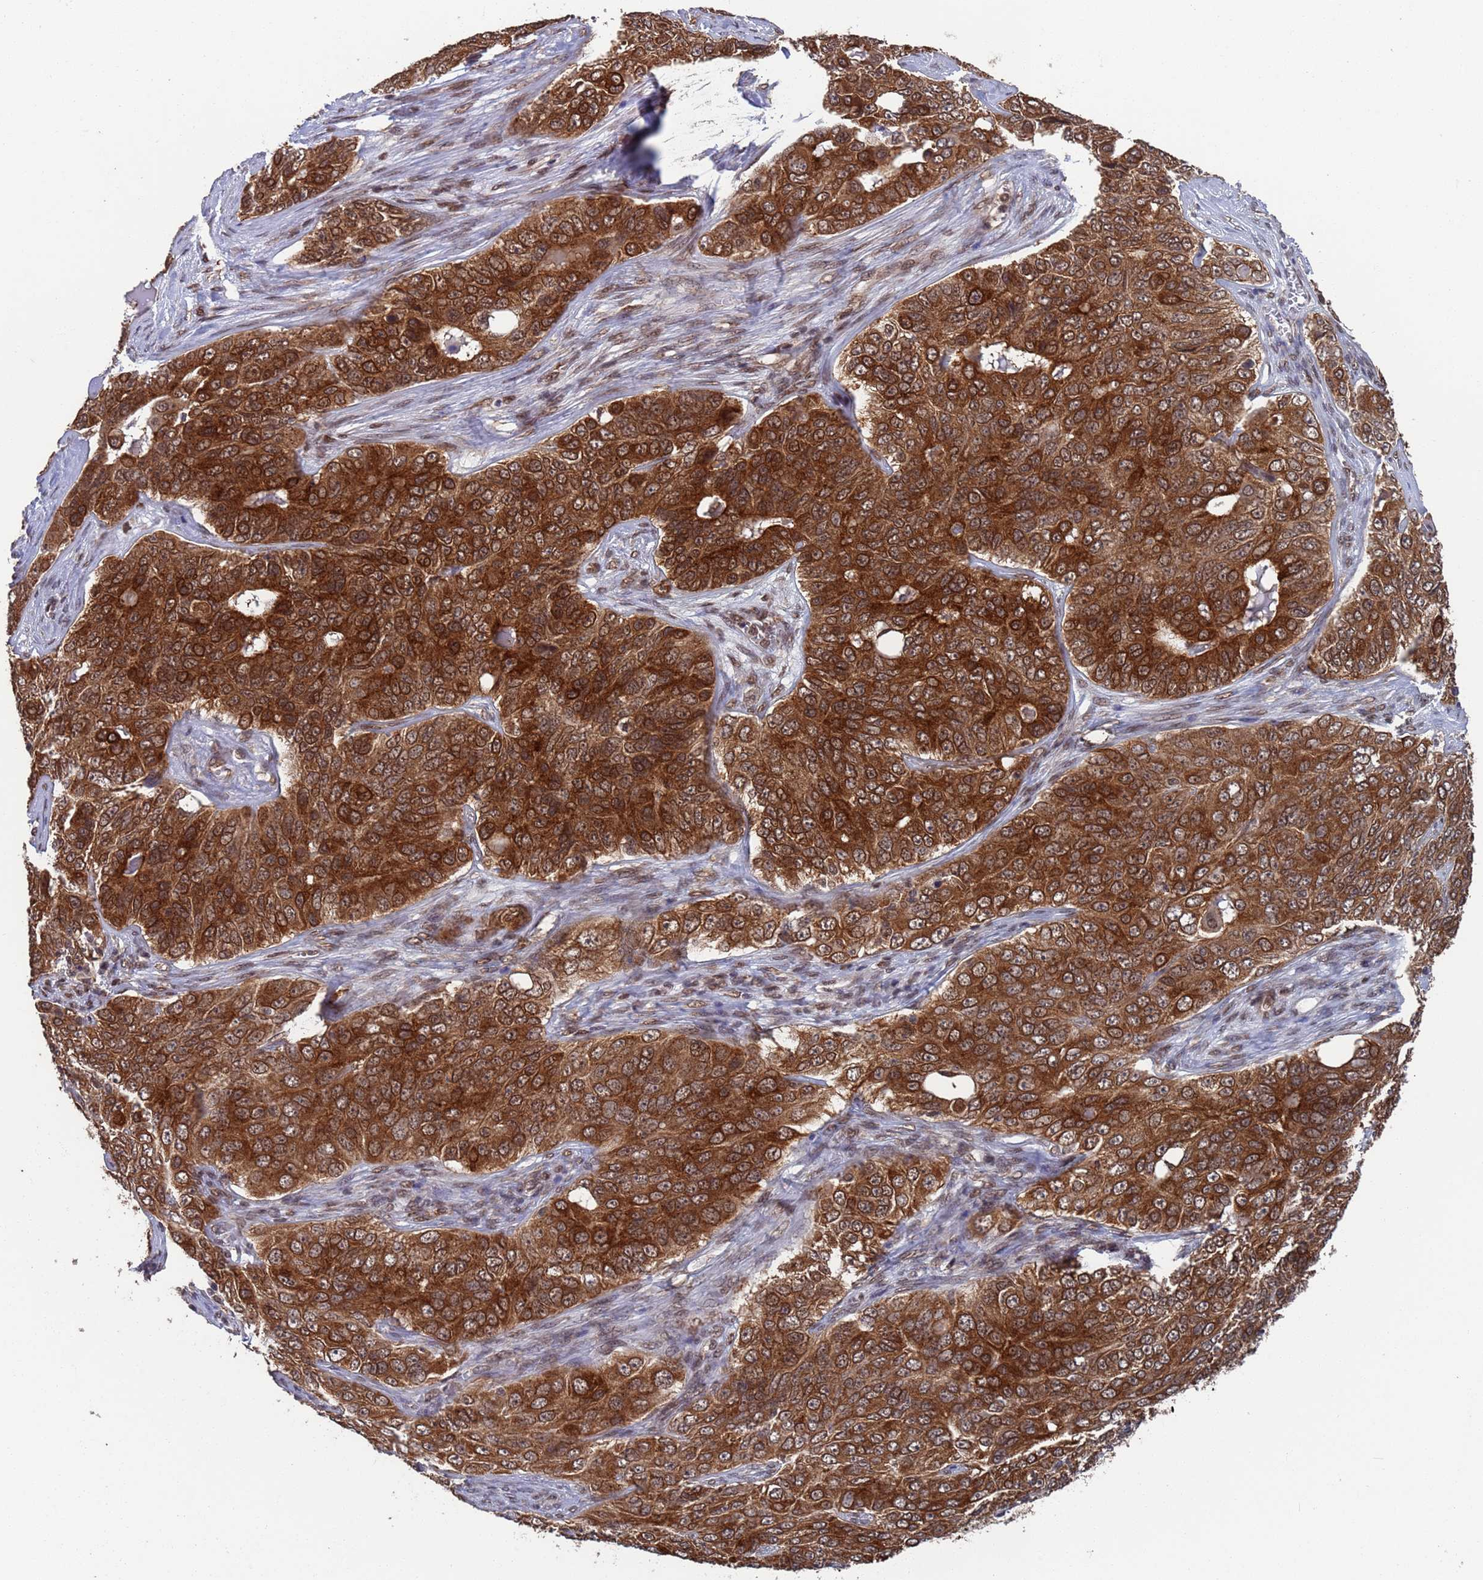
{"staining": {"intensity": "strong", "quantity": ">75%", "location": "cytoplasmic/membranous"}, "tissue": "ovarian cancer", "cell_type": "Tumor cells", "image_type": "cancer", "snomed": [{"axis": "morphology", "description": "Carcinoma, endometroid"}, {"axis": "topography", "description": "Ovary"}], "caption": "Immunohistochemical staining of ovarian cancer shows strong cytoplasmic/membranous protein staining in about >75% of tumor cells.", "gene": "FUBP3", "patient": {"sex": "female", "age": 51}}